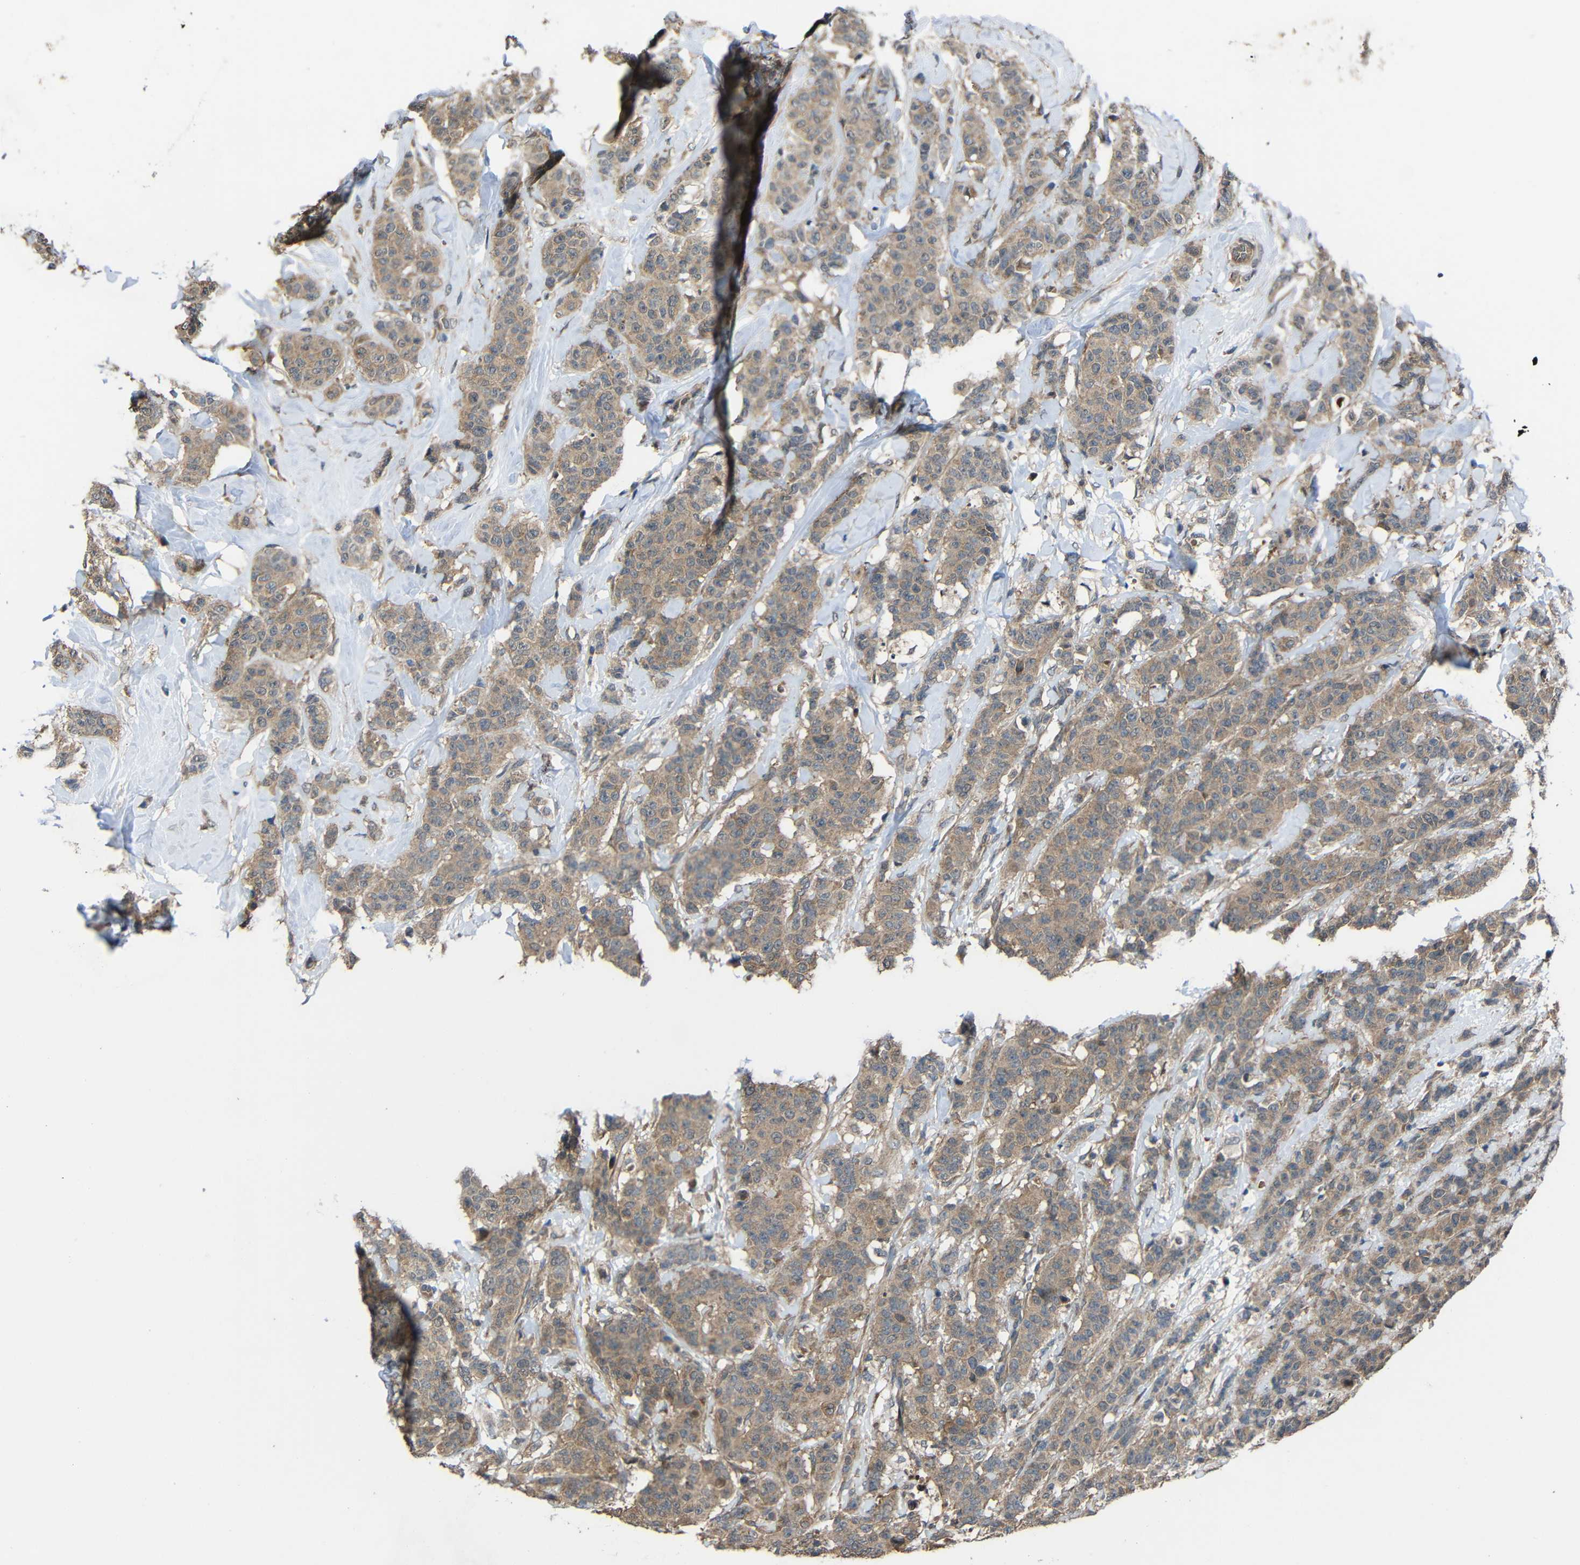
{"staining": {"intensity": "moderate", "quantity": ">75%", "location": "cytoplasmic/membranous"}, "tissue": "breast cancer", "cell_type": "Tumor cells", "image_type": "cancer", "snomed": [{"axis": "morphology", "description": "Normal tissue, NOS"}, {"axis": "morphology", "description": "Duct carcinoma"}, {"axis": "topography", "description": "Breast"}], "caption": "The image shows staining of intraductal carcinoma (breast), revealing moderate cytoplasmic/membranous protein expression (brown color) within tumor cells. The staining is performed using DAB (3,3'-diaminobenzidine) brown chromogen to label protein expression. The nuclei are counter-stained blue using hematoxylin.", "gene": "CHST9", "patient": {"sex": "female", "age": 40}}